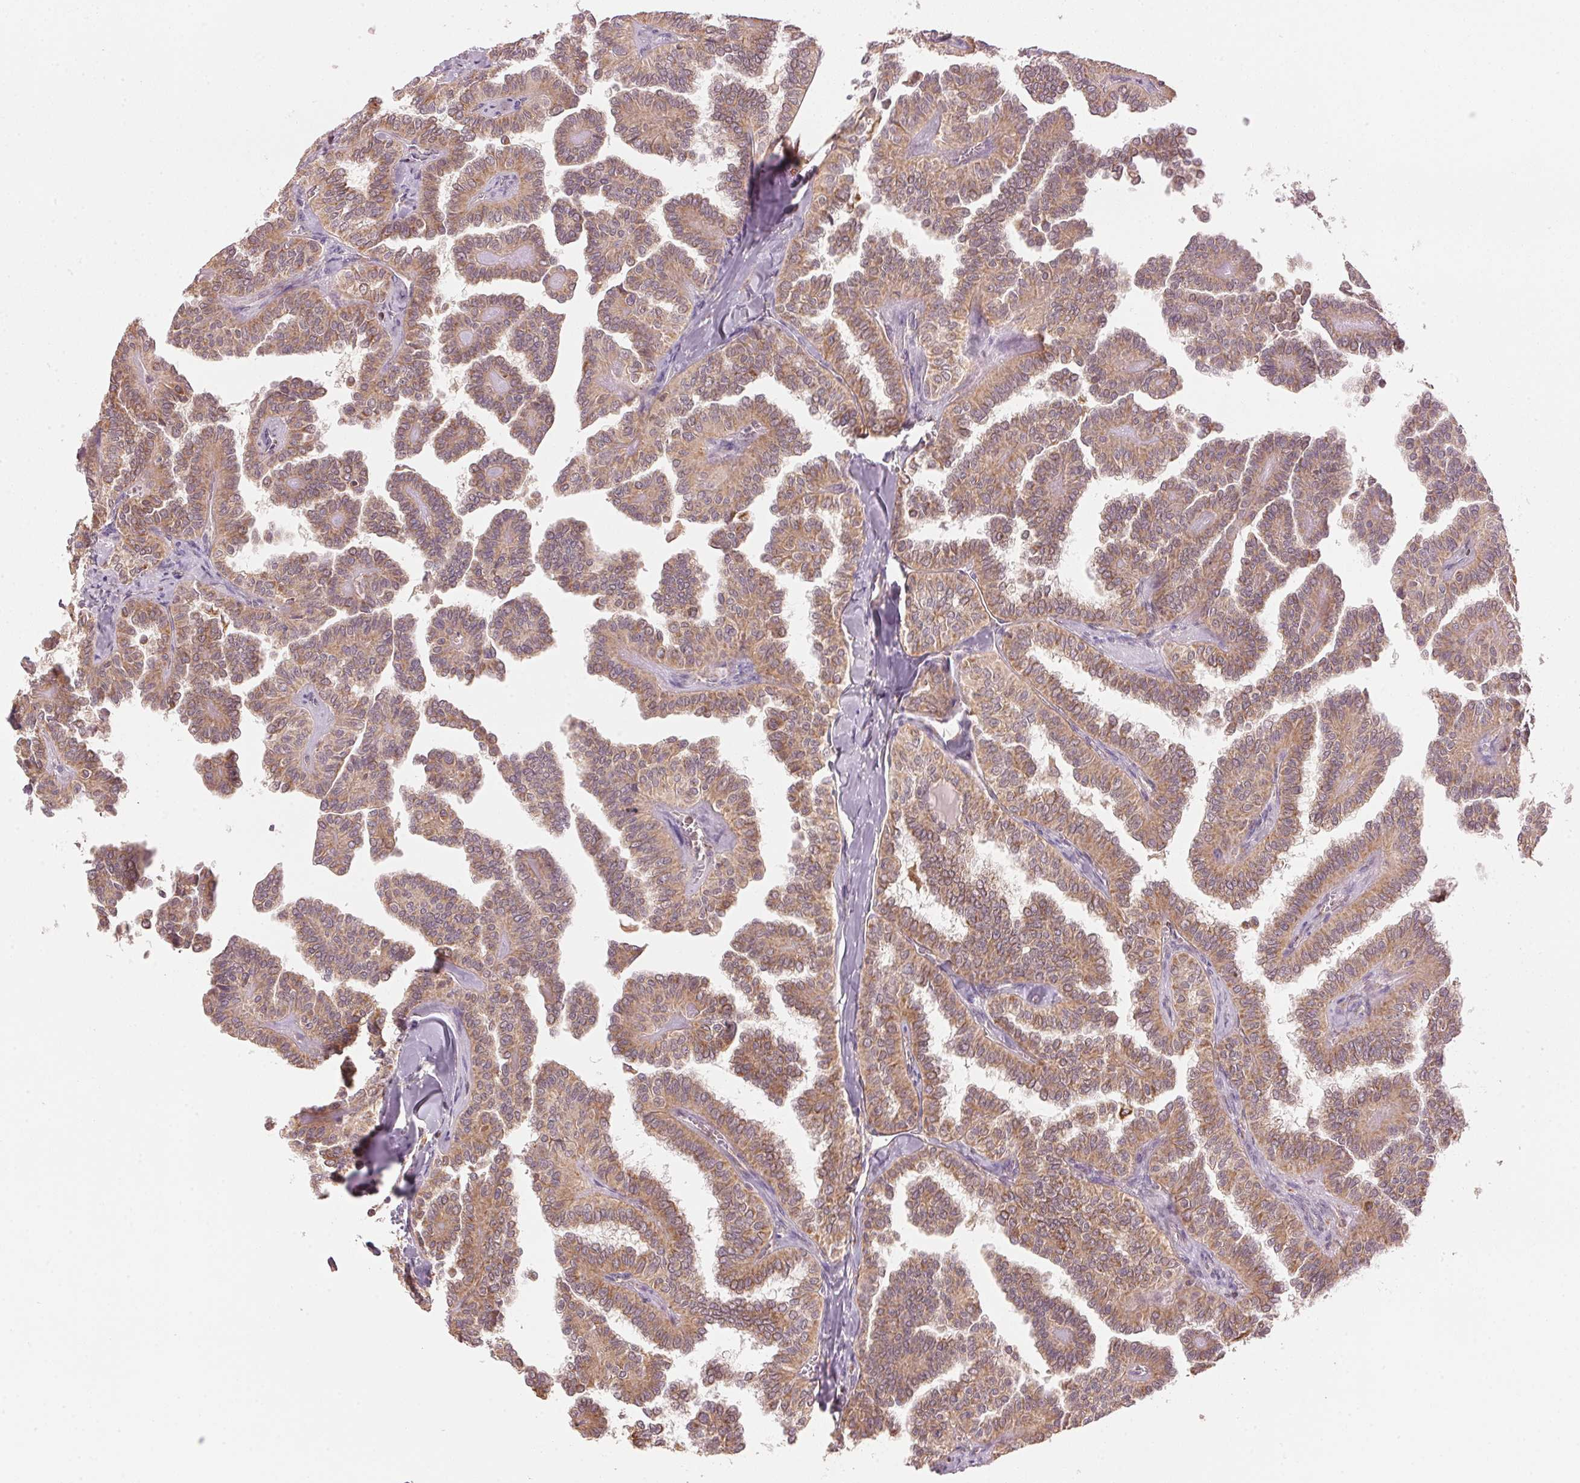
{"staining": {"intensity": "moderate", "quantity": ">75%", "location": "cytoplasmic/membranous"}, "tissue": "thyroid cancer", "cell_type": "Tumor cells", "image_type": "cancer", "snomed": [{"axis": "morphology", "description": "Papillary adenocarcinoma, NOS"}, {"axis": "topography", "description": "Thyroid gland"}], "caption": "Tumor cells exhibit moderate cytoplasmic/membranous positivity in about >75% of cells in papillary adenocarcinoma (thyroid).", "gene": "ARHGAP6", "patient": {"sex": "female", "age": 41}}